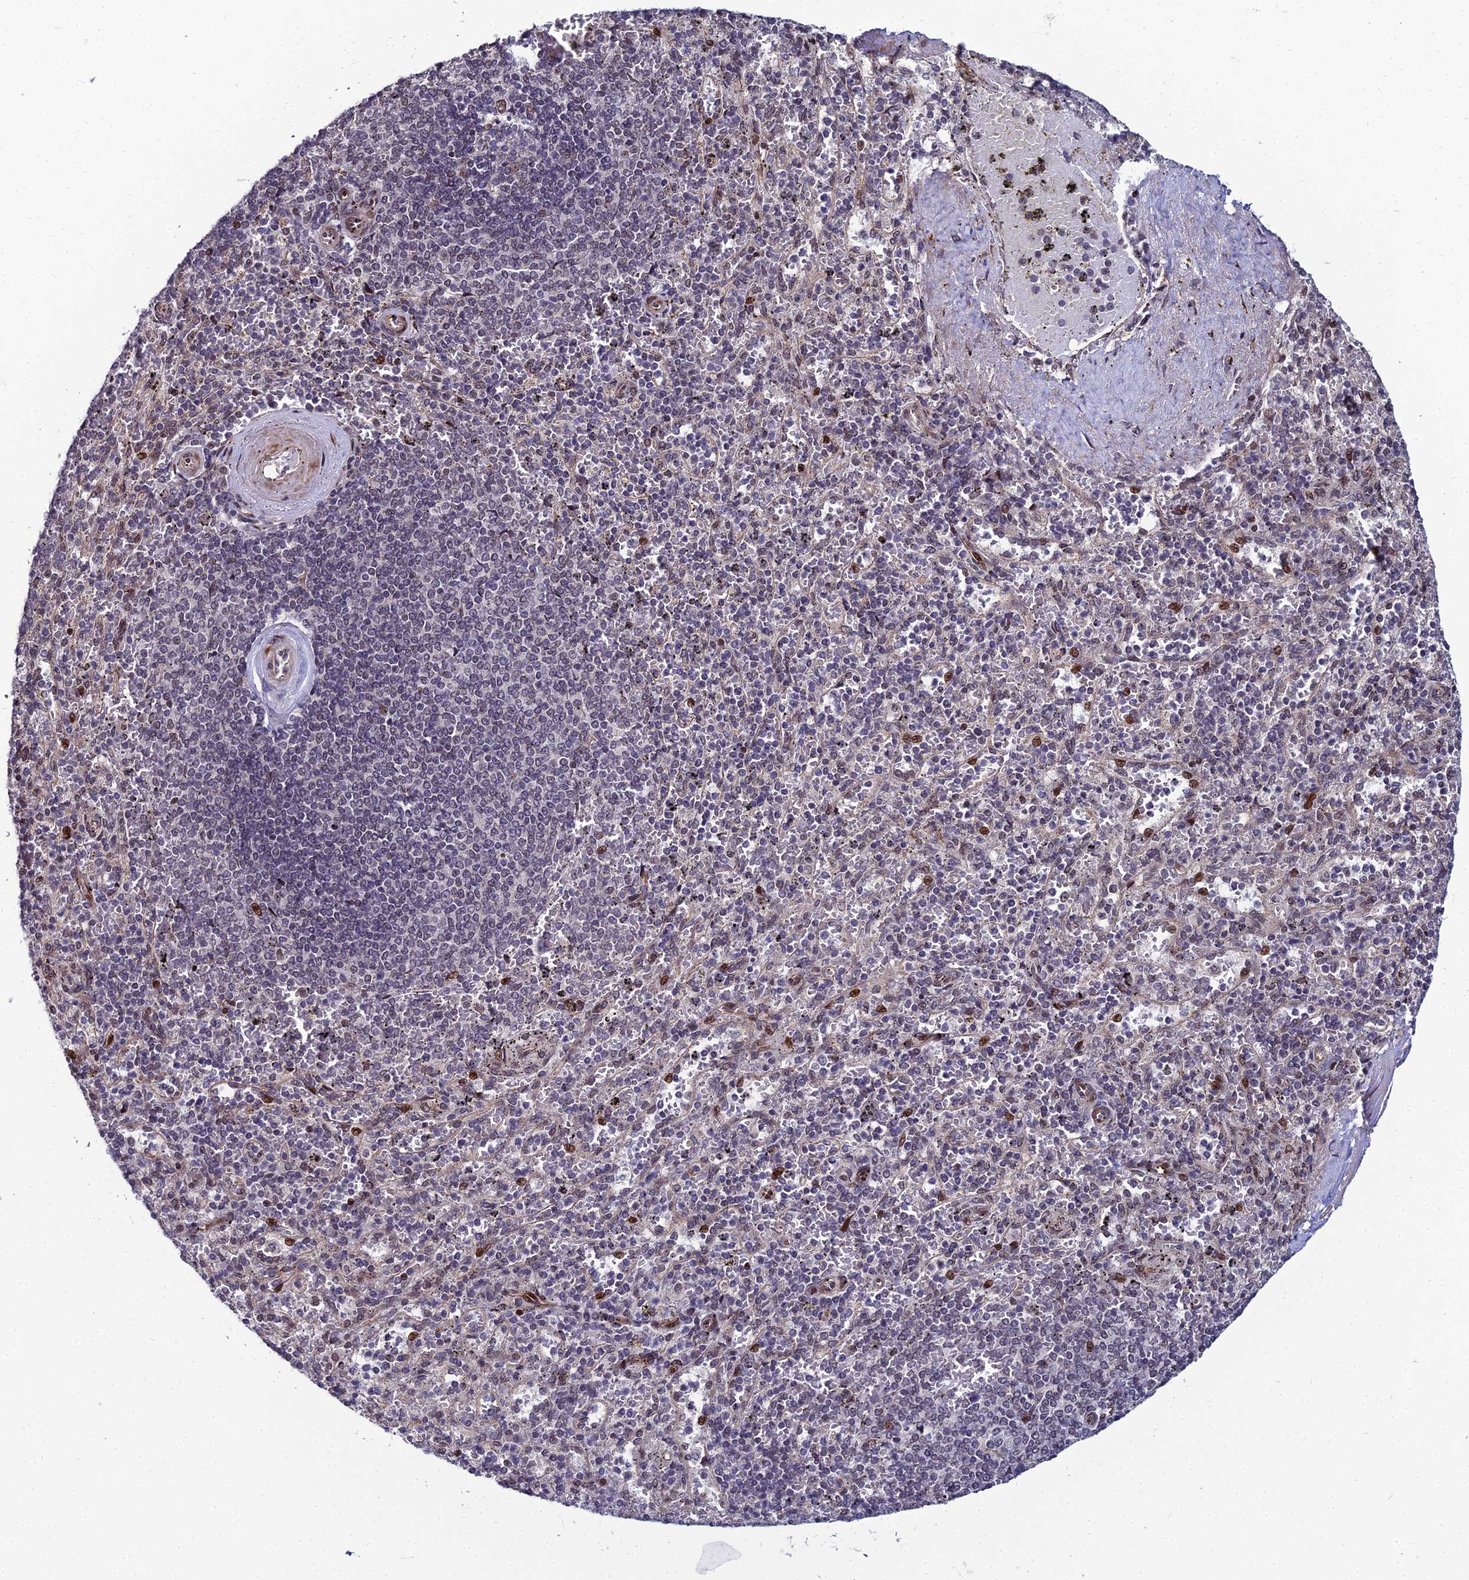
{"staining": {"intensity": "strong", "quantity": "<25%", "location": "nuclear"}, "tissue": "spleen", "cell_type": "Cells in red pulp", "image_type": "normal", "snomed": [{"axis": "morphology", "description": "Normal tissue, NOS"}, {"axis": "topography", "description": "Spleen"}], "caption": "Immunohistochemistry staining of normal spleen, which displays medium levels of strong nuclear positivity in approximately <25% of cells in red pulp indicating strong nuclear protein positivity. The staining was performed using DAB (3,3'-diaminobenzidine) (brown) for protein detection and nuclei were counterstained in hematoxylin (blue).", "gene": "ZNF668", "patient": {"sex": "male", "age": 82}}